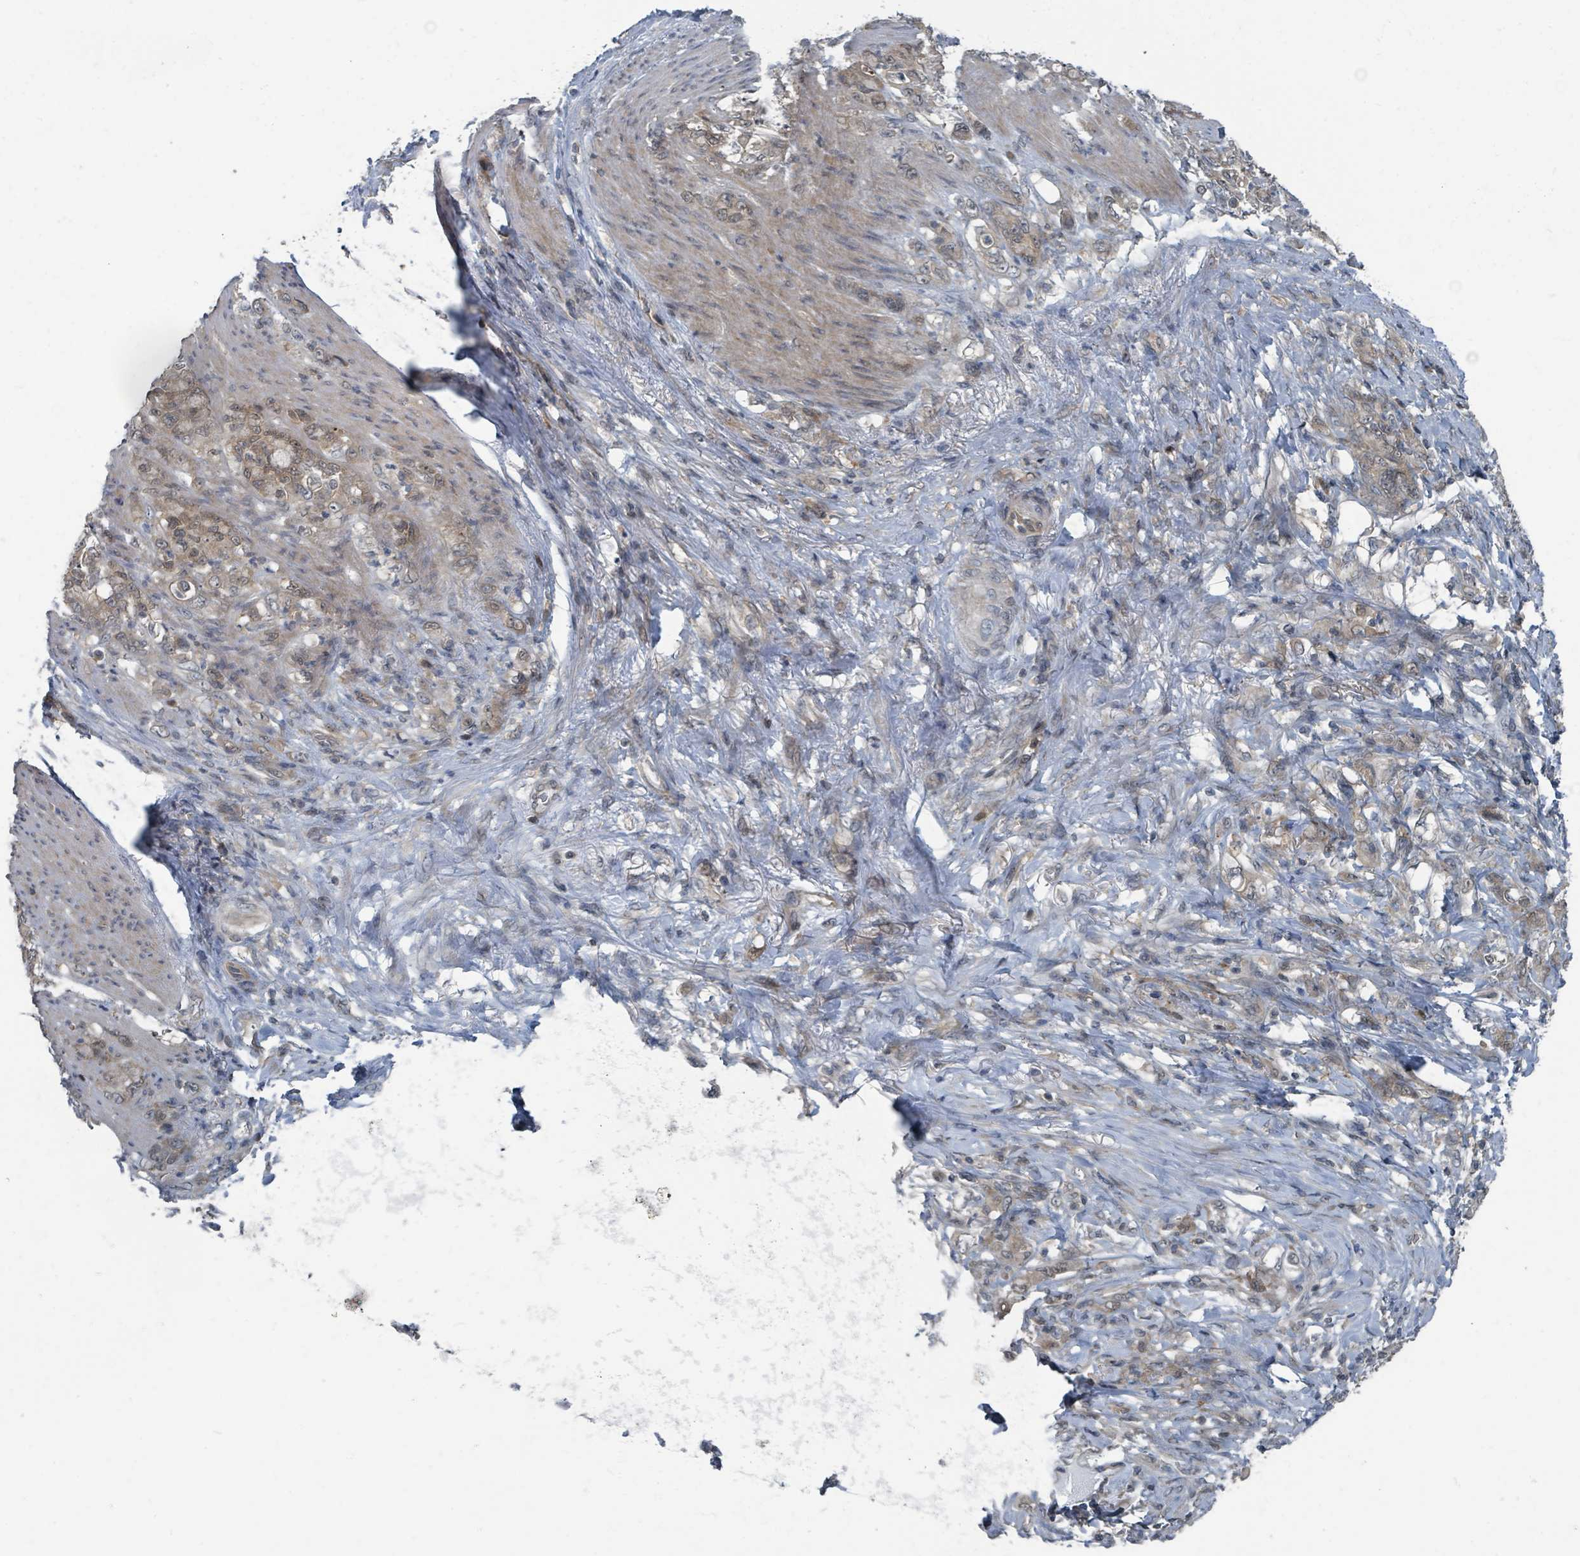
{"staining": {"intensity": "weak", "quantity": ">75%", "location": "cytoplasmic/membranous,nuclear"}, "tissue": "stomach cancer", "cell_type": "Tumor cells", "image_type": "cancer", "snomed": [{"axis": "morphology", "description": "Adenocarcinoma, NOS"}, {"axis": "topography", "description": "Stomach"}], "caption": "Immunohistochemical staining of human adenocarcinoma (stomach) demonstrates weak cytoplasmic/membranous and nuclear protein positivity in approximately >75% of tumor cells. The staining was performed using DAB, with brown indicating positive protein expression. Nuclei are stained blue with hematoxylin.", "gene": "GOLGA7", "patient": {"sex": "female", "age": 79}}